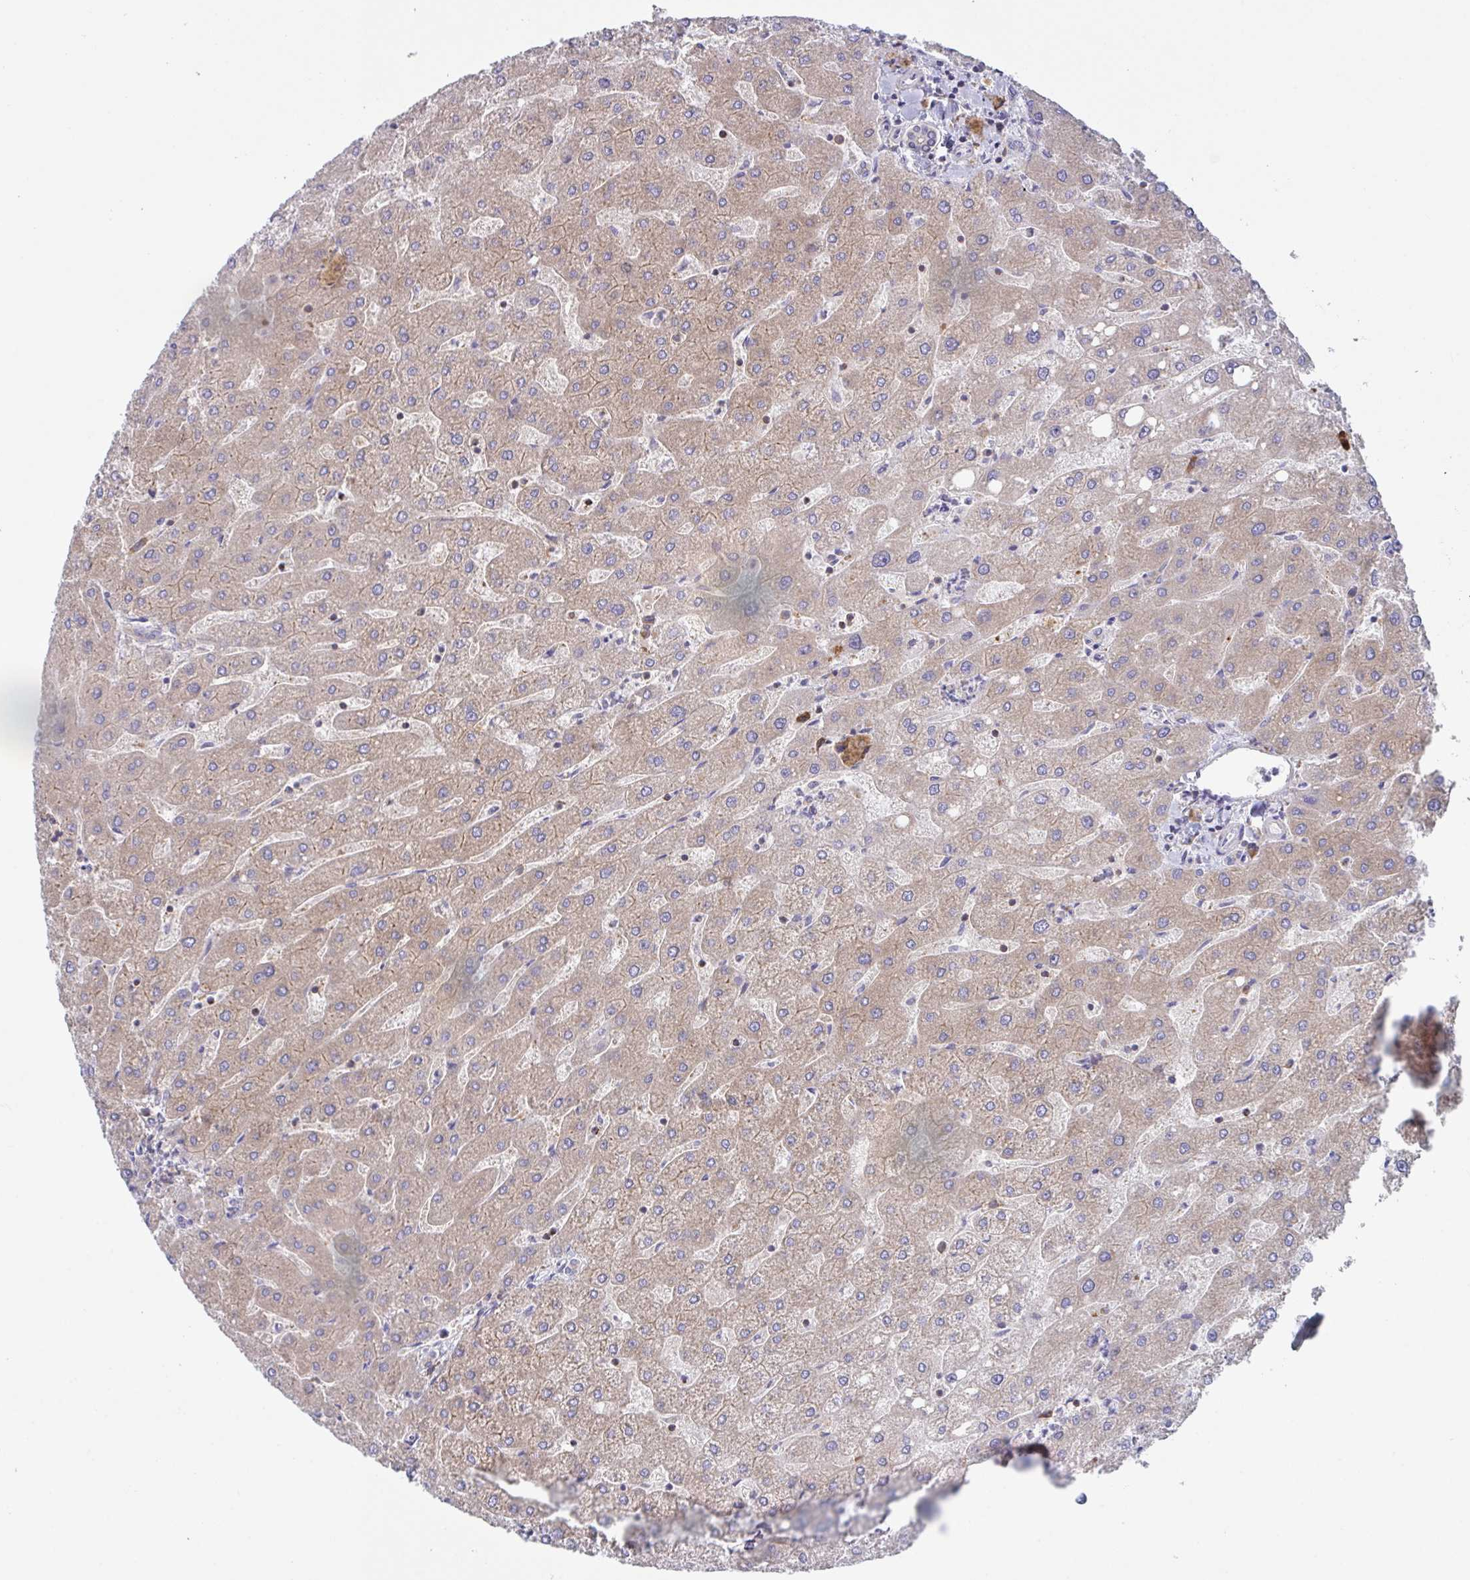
{"staining": {"intensity": "moderate", "quantity": "<25%", "location": "cytoplasmic/membranous"}, "tissue": "liver", "cell_type": "Cholangiocytes", "image_type": "normal", "snomed": [{"axis": "morphology", "description": "Normal tissue, NOS"}, {"axis": "topography", "description": "Liver"}], "caption": "Protein expression analysis of normal liver exhibits moderate cytoplasmic/membranous positivity in about <25% of cholangiocytes. (Brightfield microscopy of DAB IHC at high magnification).", "gene": "YARS2", "patient": {"sex": "male", "age": 67}}